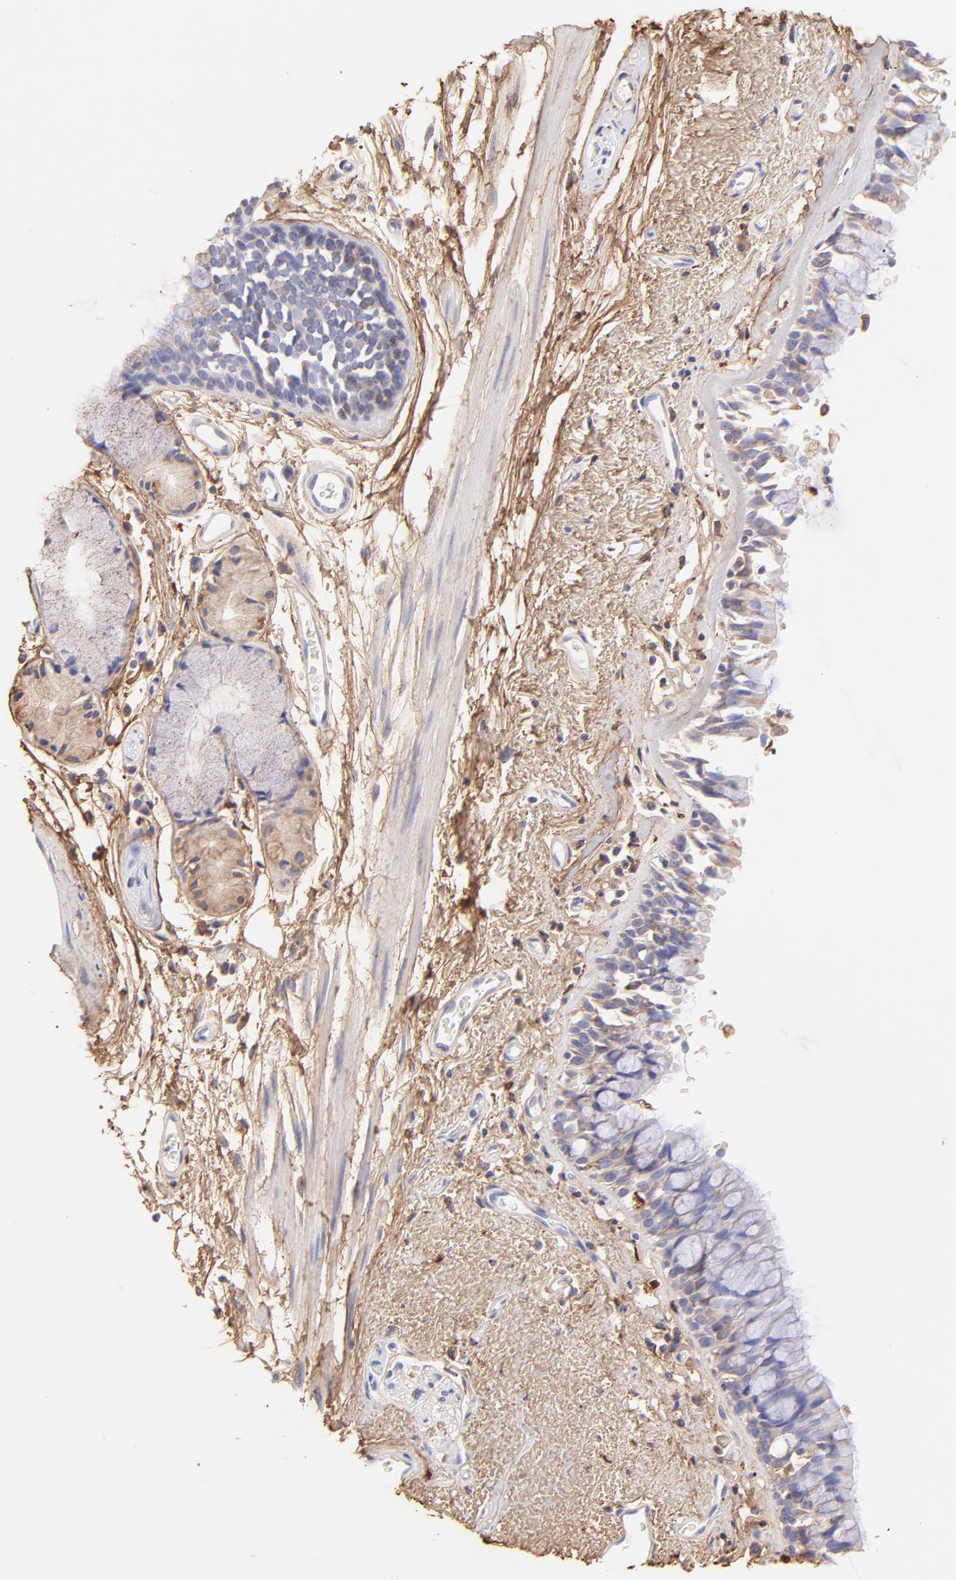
{"staining": {"intensity": "moderate", "quantity": ">75%", "location": "cytoplasmic/membranous"}, "tissue": "bronchus", "cell_type": "Respiratory epithelial cells", "image_type": "normal", "snomed": [{"axis": "morphology", "description": "Normal tissue, NOS"}, {"axis": "morphology", "description": "Adenocarcinoma, NOS"}, {"axis": "topography", "description": "Bronchus"}, {"axis": "topography", "description": "Lung"}], "caption": "Human bronchus stained for a protein (brown) displays moderate cytoplasmic/membranous positive staining in about >75% of respiratory epithelial cells.", "gene": "BGN", "patient": {"sex": "male", "age": 71}}